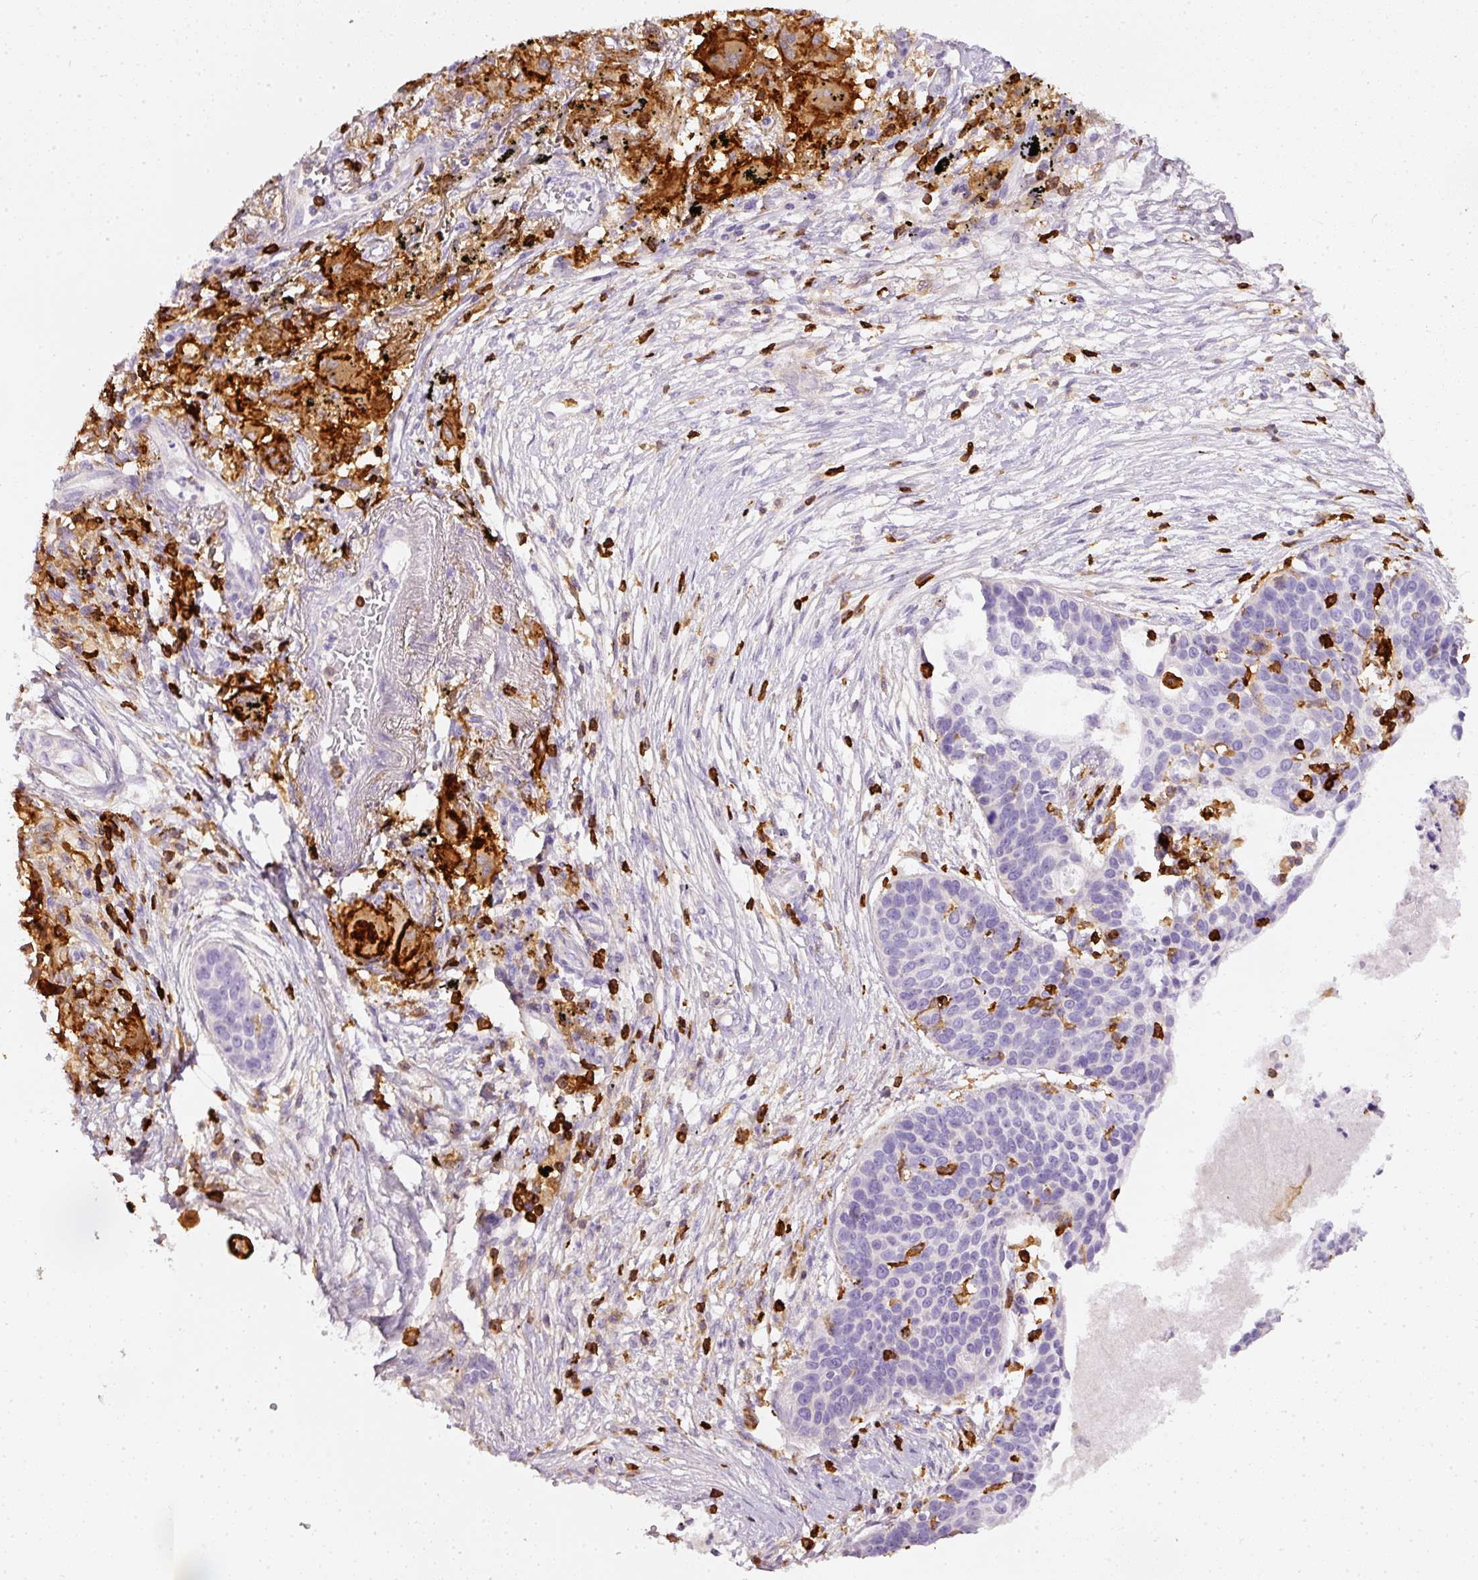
{"staining": {"intensity": "negative", "quantity": "none", "location": "none"}, "tissue": "lung cancer", "cell_type": "Tumor cells", "image_type": "cancer", "snomed": [{"axis": "morphology", "description": "Squamous cell carcinoma, NOS"}, {"axis": "topography", "description": "Lung"}], "caption": "DAB immunohistochemical staining of squamous cell carcinoma (lung) displays no significant staining in tumor cells.", "gene": "EVL", "patient": {"sex": "male", "age": 71}}